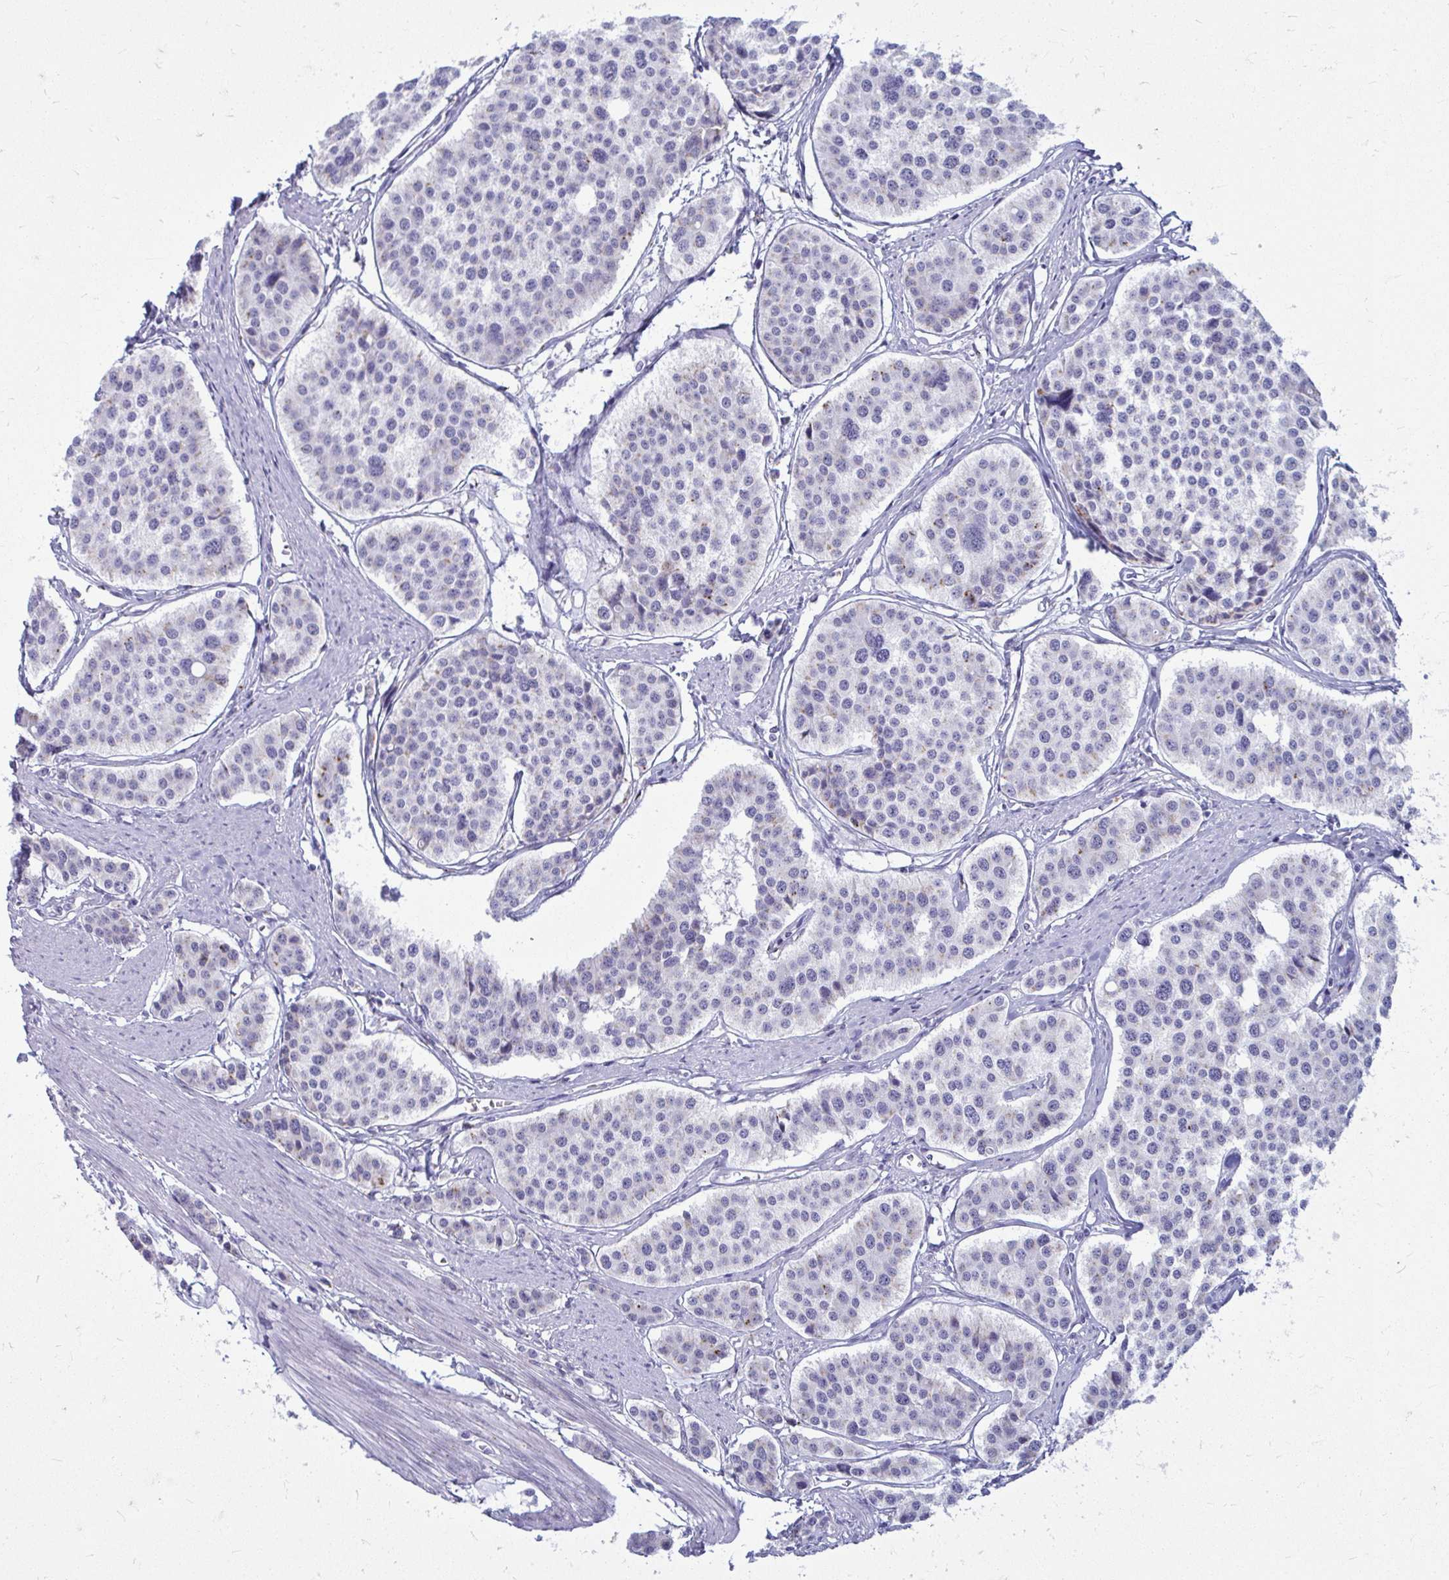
{"staining": {"intensity": "negative", "quantity": "none", "location": "none"}, "tissue": "carcinoid", "cell_type": "Tumor cells", "image_type": "cancer", "snomed": [{"axis": "morphology", "description": "Carcinoid, malignant, NOS"}, {"axis": "topography", "description": "Small intestine"}], "caption": "A high-resolution histopathology image shows immunohistochemistry staining of malignant carcinoid, which reveals no significant staining in tumor cells. Nuclei are stained in blue.", "gene": "DTX4", "patient": {"sex": "male", "age": 60}}